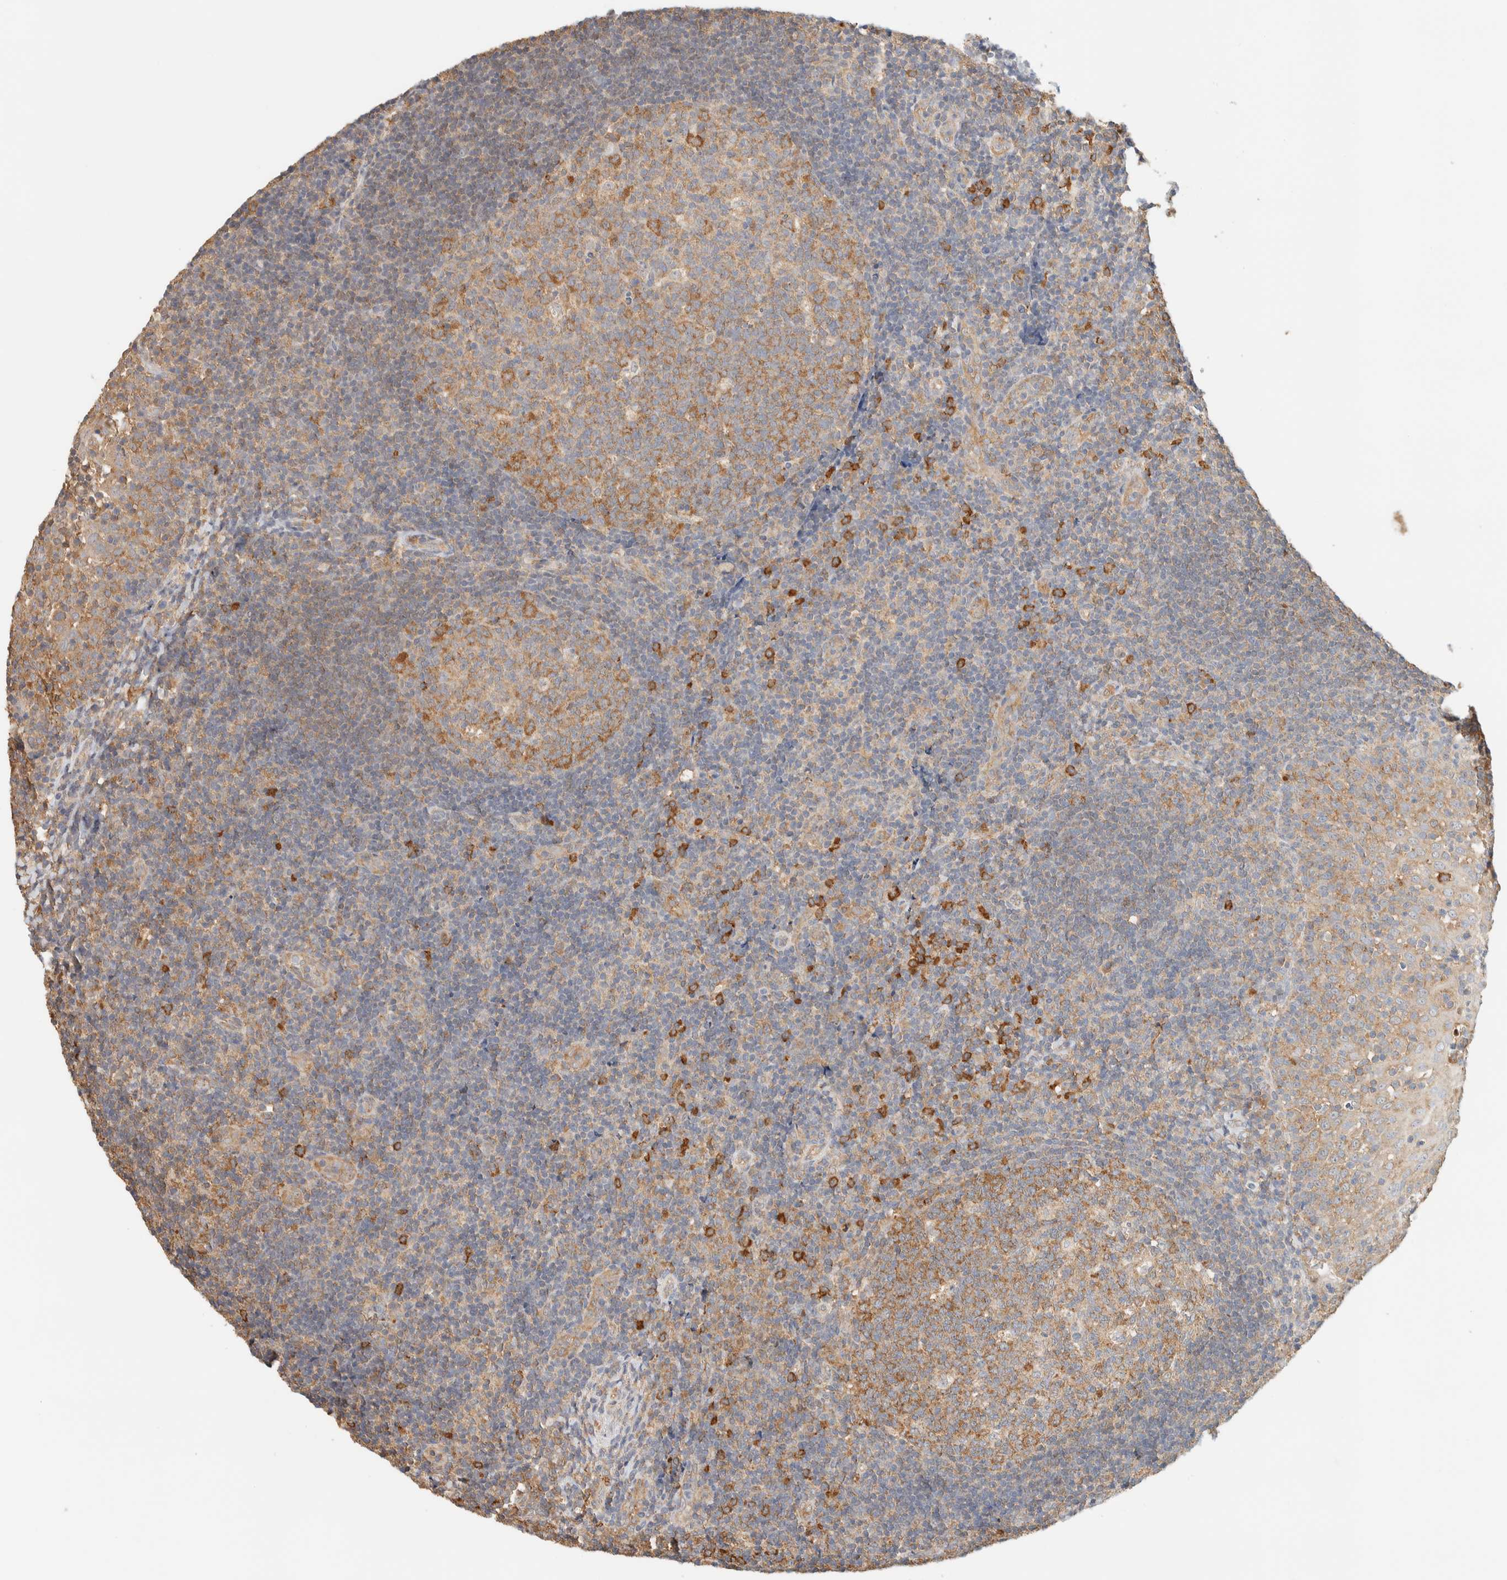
{"staining": {"intensity": "moderate", "quantity": ">75%", "location": "cytoplasmic/membranous"}, "tissue": "tonsil", "cell_type": "Germinal center cells", "image_type": "normal", "snomed": [{"axis": "morphology", "description": "Normal tissue, NOS"}, {"axis": "topography", "description": "Tonsil"}], "caption": "The histopathology image demonstrates a brown stain indicating the presence of a protein in the cytoplasmic/membranous of germinal center cells in tonsil.", "gene": "TBC1D8B", "patient": {"sex": "female", "age": 40}}